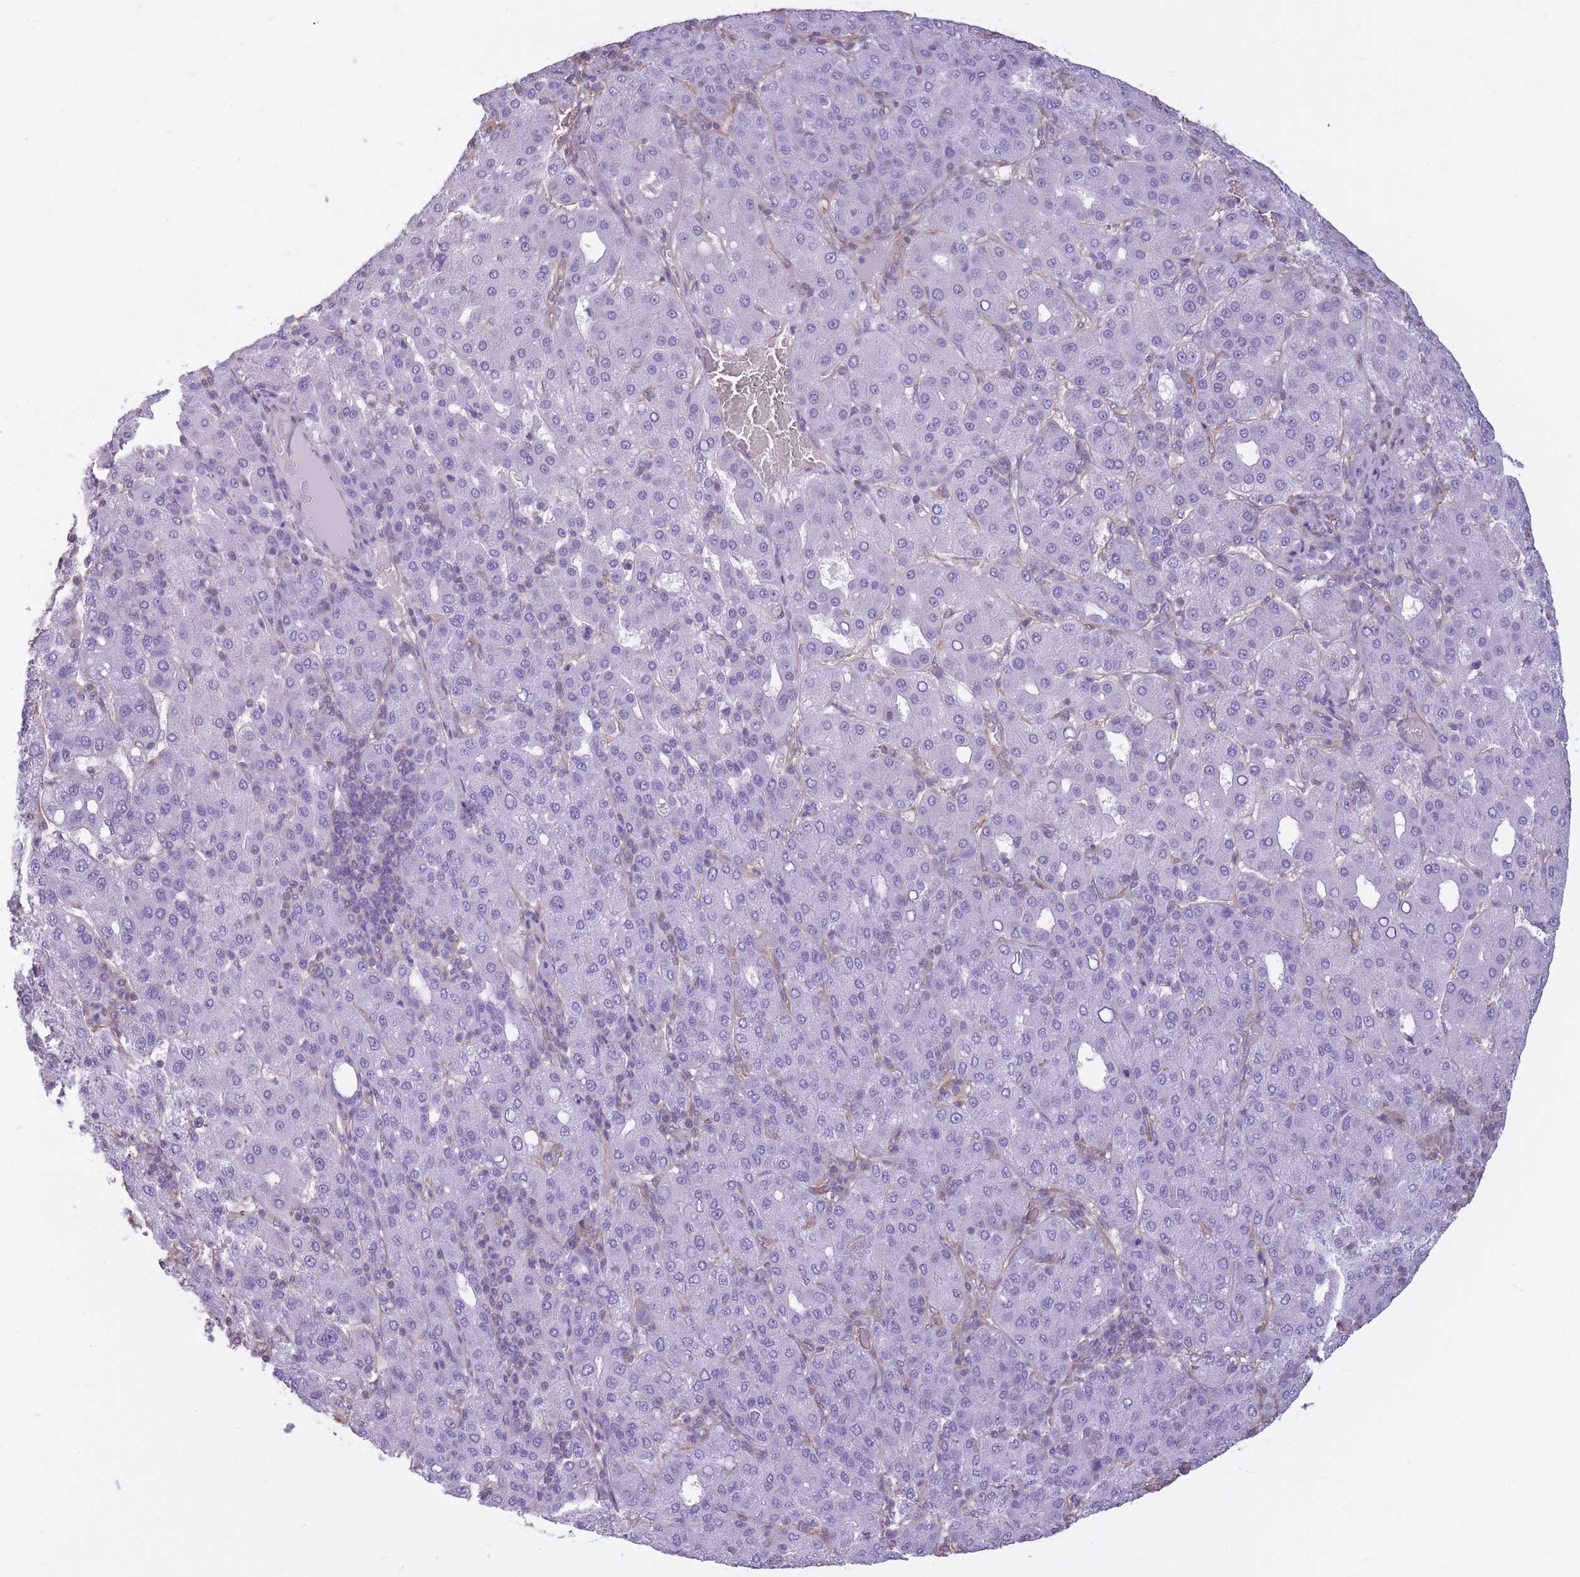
{"staining": {"intensity": "negative", "quantity": "none", "location": "none"}, "tissue": "liver cancer", "cell_type": "Tumor cells", "image_type": "cancer", "snomed": [{"axis": "morphology", "description": "Carcinoma, Hepatocellular, NOS"}, {"axis": "topography", "description": "Liver"}], "caption": "Liver cancer (hepatocellular carcinoma) was stained to show a protein in brown. There is no significant staining in tumor cells.", "gene": "ADD1", "patient": {"sex": "male", "age": 65}}